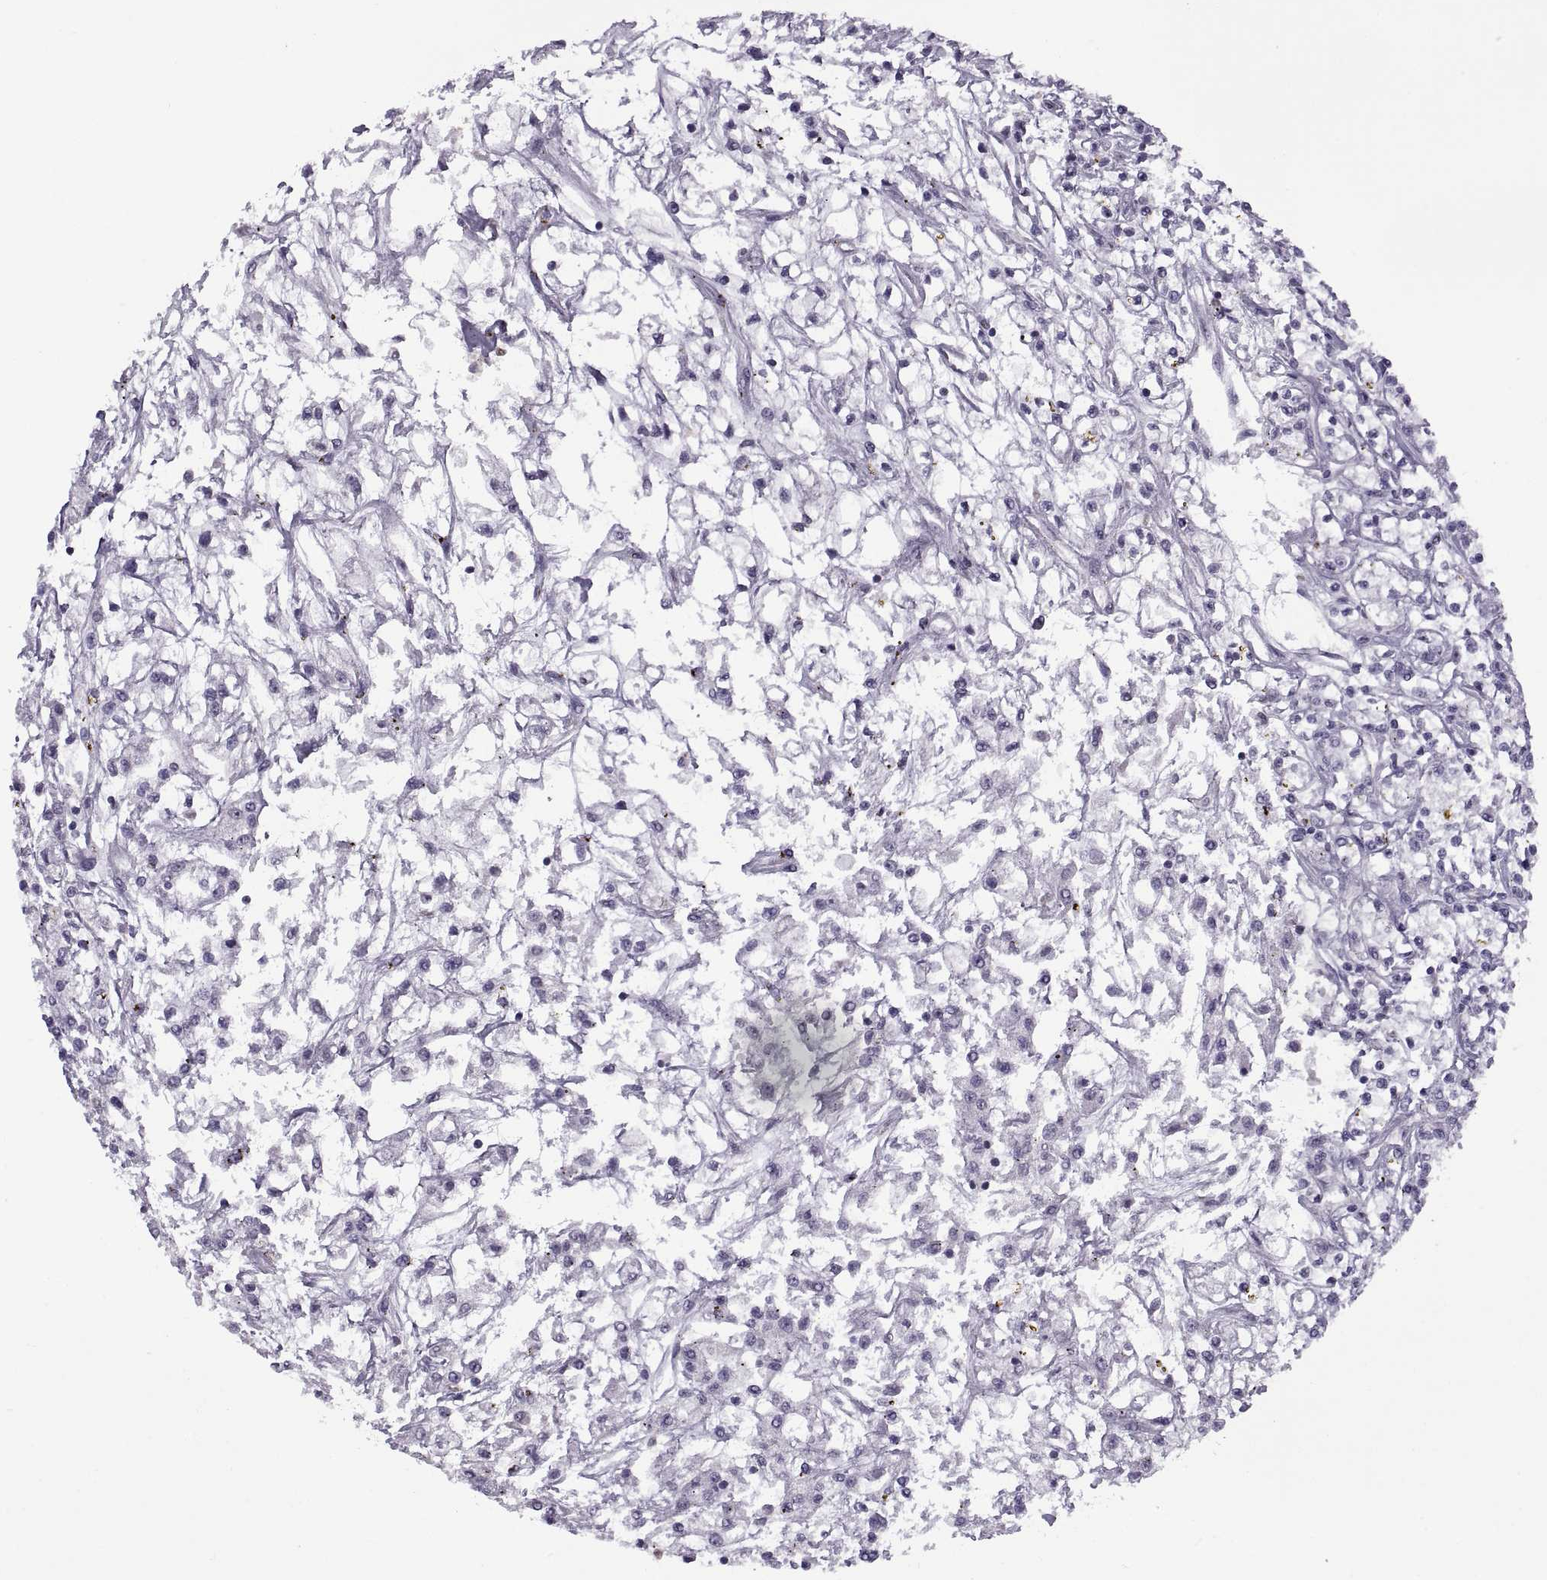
{"staining": {"intensity": "negative", "quantity": "none", "location": "none"}, "tissue": "renal cancer", "cell_type": "Tumor cells", "image_type": "cancer", "snomed": [{"axis": "morphology", "description": "Adenocarcinoma, NOS"}, {"axis": "topography", "description": "Kidney"}], "caption": "Human renal cancer stained for a protein using immunohistochemistry (IHC) reveals no positivity in tumor cells.", "gene": "ASIC2", "patient": {"sex": "female", "age": 59}}